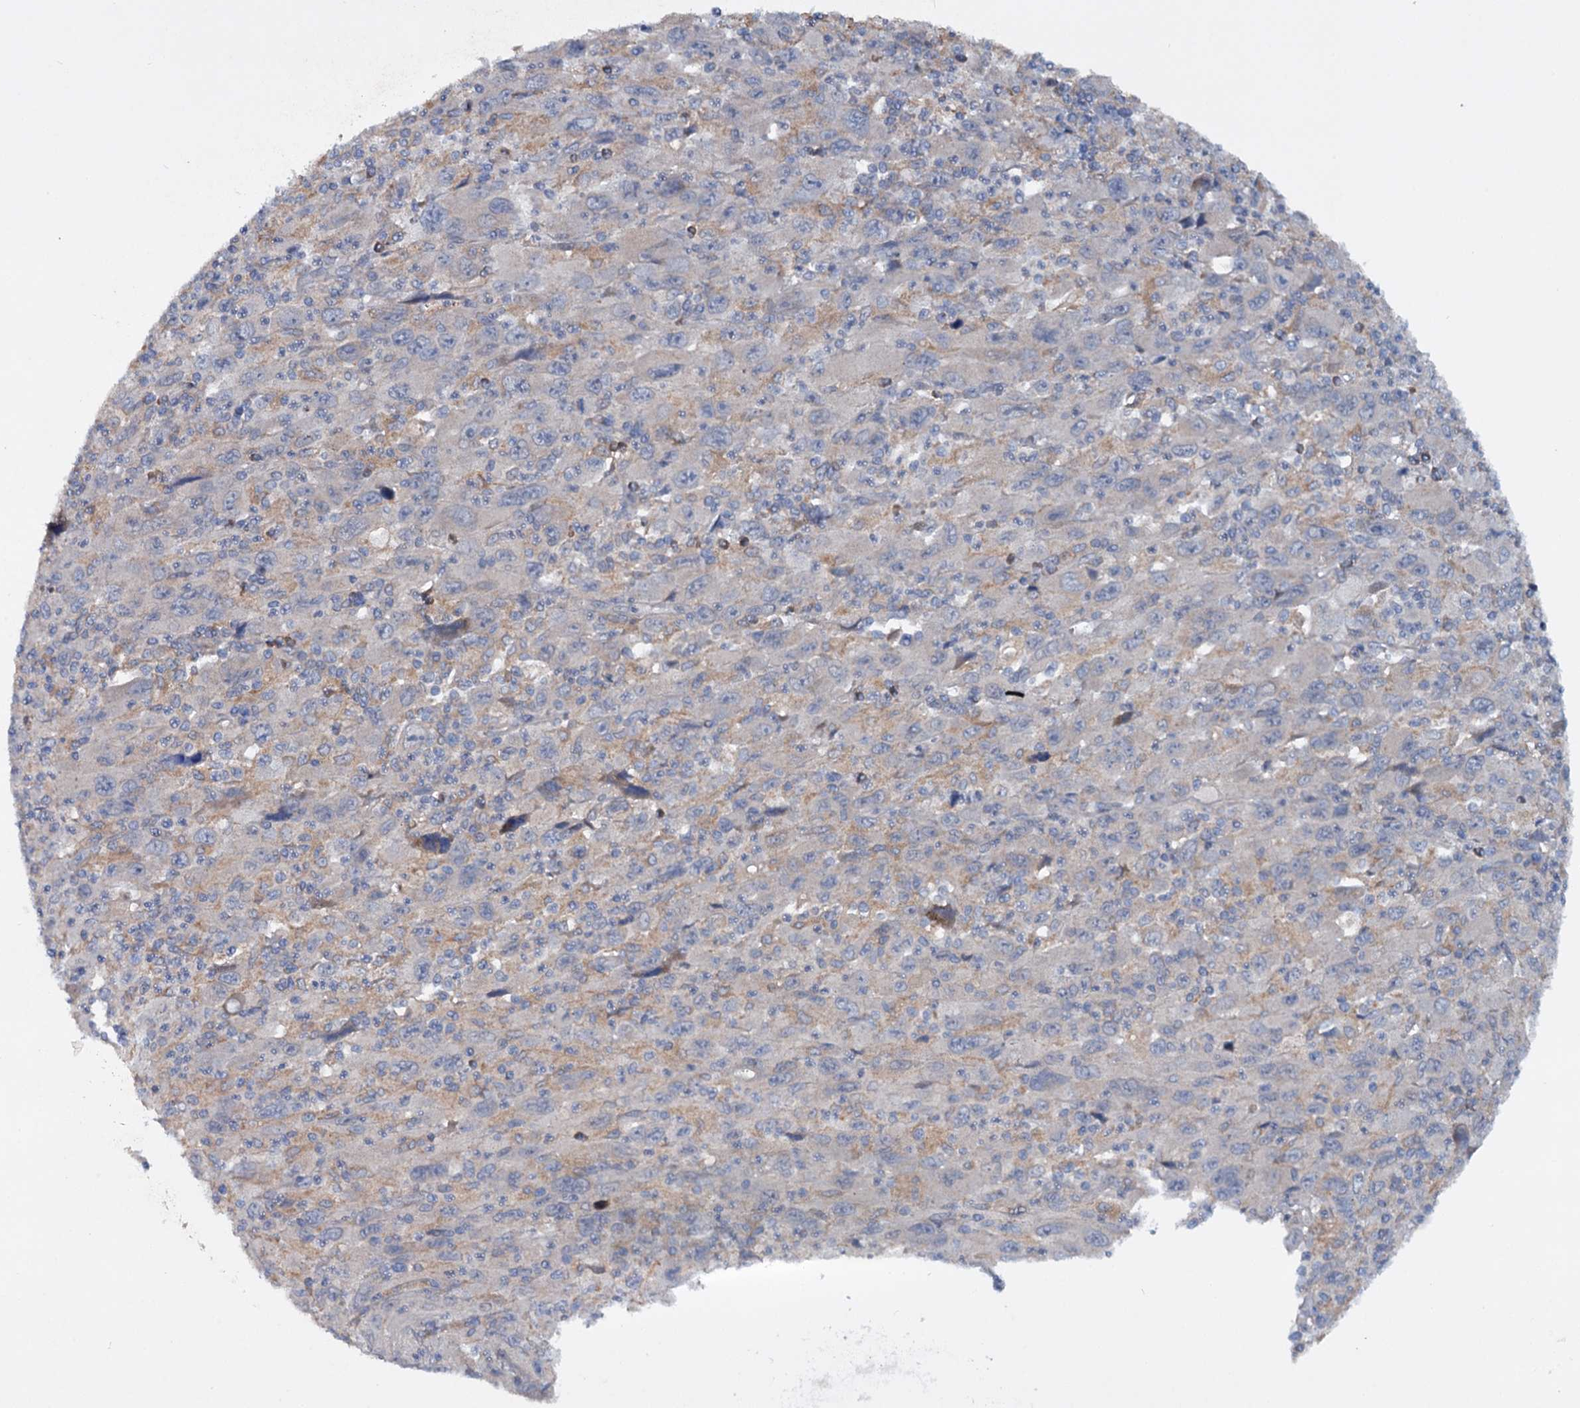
{"staining": {"intensity": "negative", "quantity": "none", "location": "none"}, "tissue": "melanoma", "cell_type": "Tumor cells", "image_type": "cancer", "snomed": [{"axis": "morphology", "description": "Malignant melanoma, Metastatic site"}, {"axis": "topography", "description": "Skin"}], "caption": "A micrograph of melanoma stained for a protein exhibits no brown staining in tumor cells.", "gene": "ETFBKMT", "patient": {"sex": "female", "age": 56}}